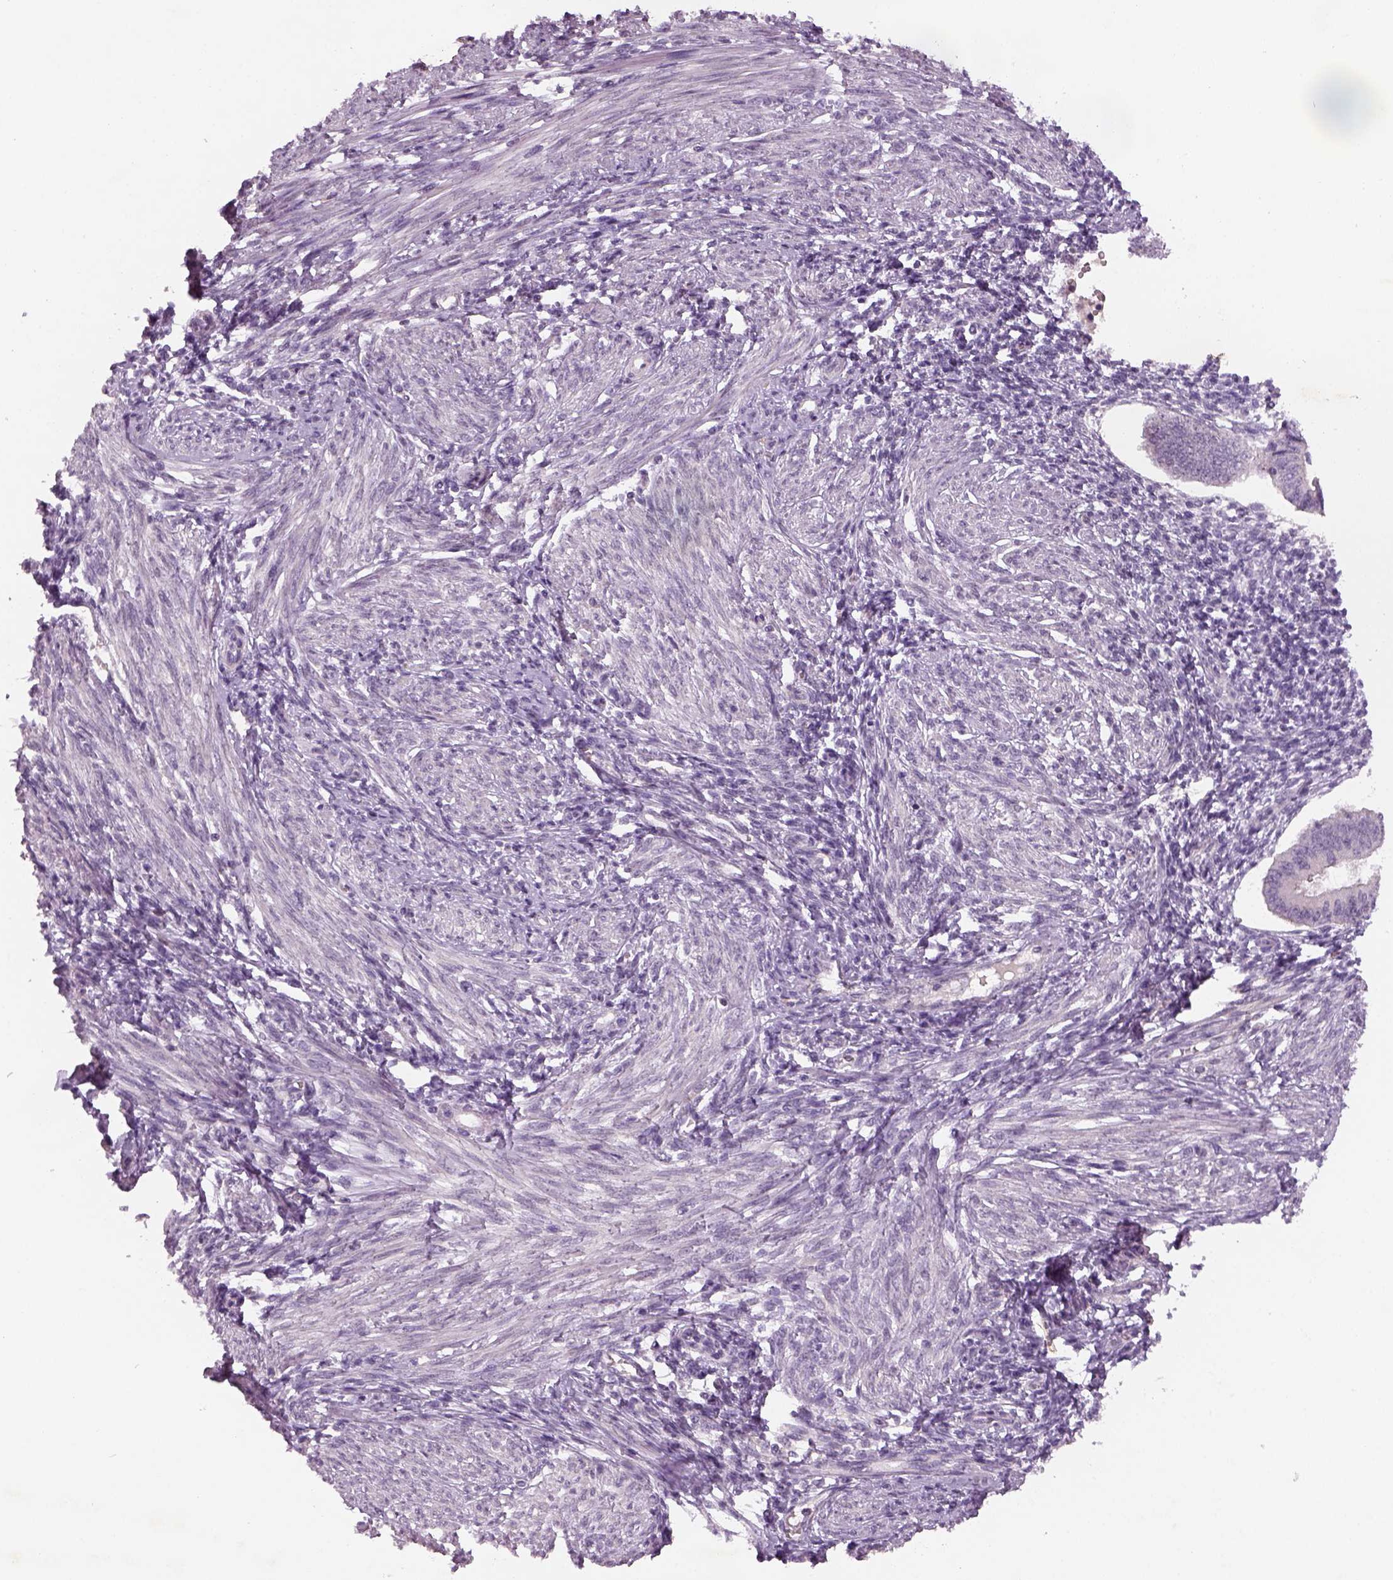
{"staining": {"intensity": "negative", "quantity": "none", "location": "none"}, "tissue": "endometrium", "cell_type": "Cells in endometrial stroma", "image_type": "normal", "snomed": [{"axis": "morphology", "description": "Normal tissue, NOS"}, {"axis": "topography", "description": "Endometrium"}], "caption": "IHC of benign human endometrium displays no positivity in cells in endometrial stroma.", "gene": "GDNF", "patient": {"sex": "female", "age": 42}}